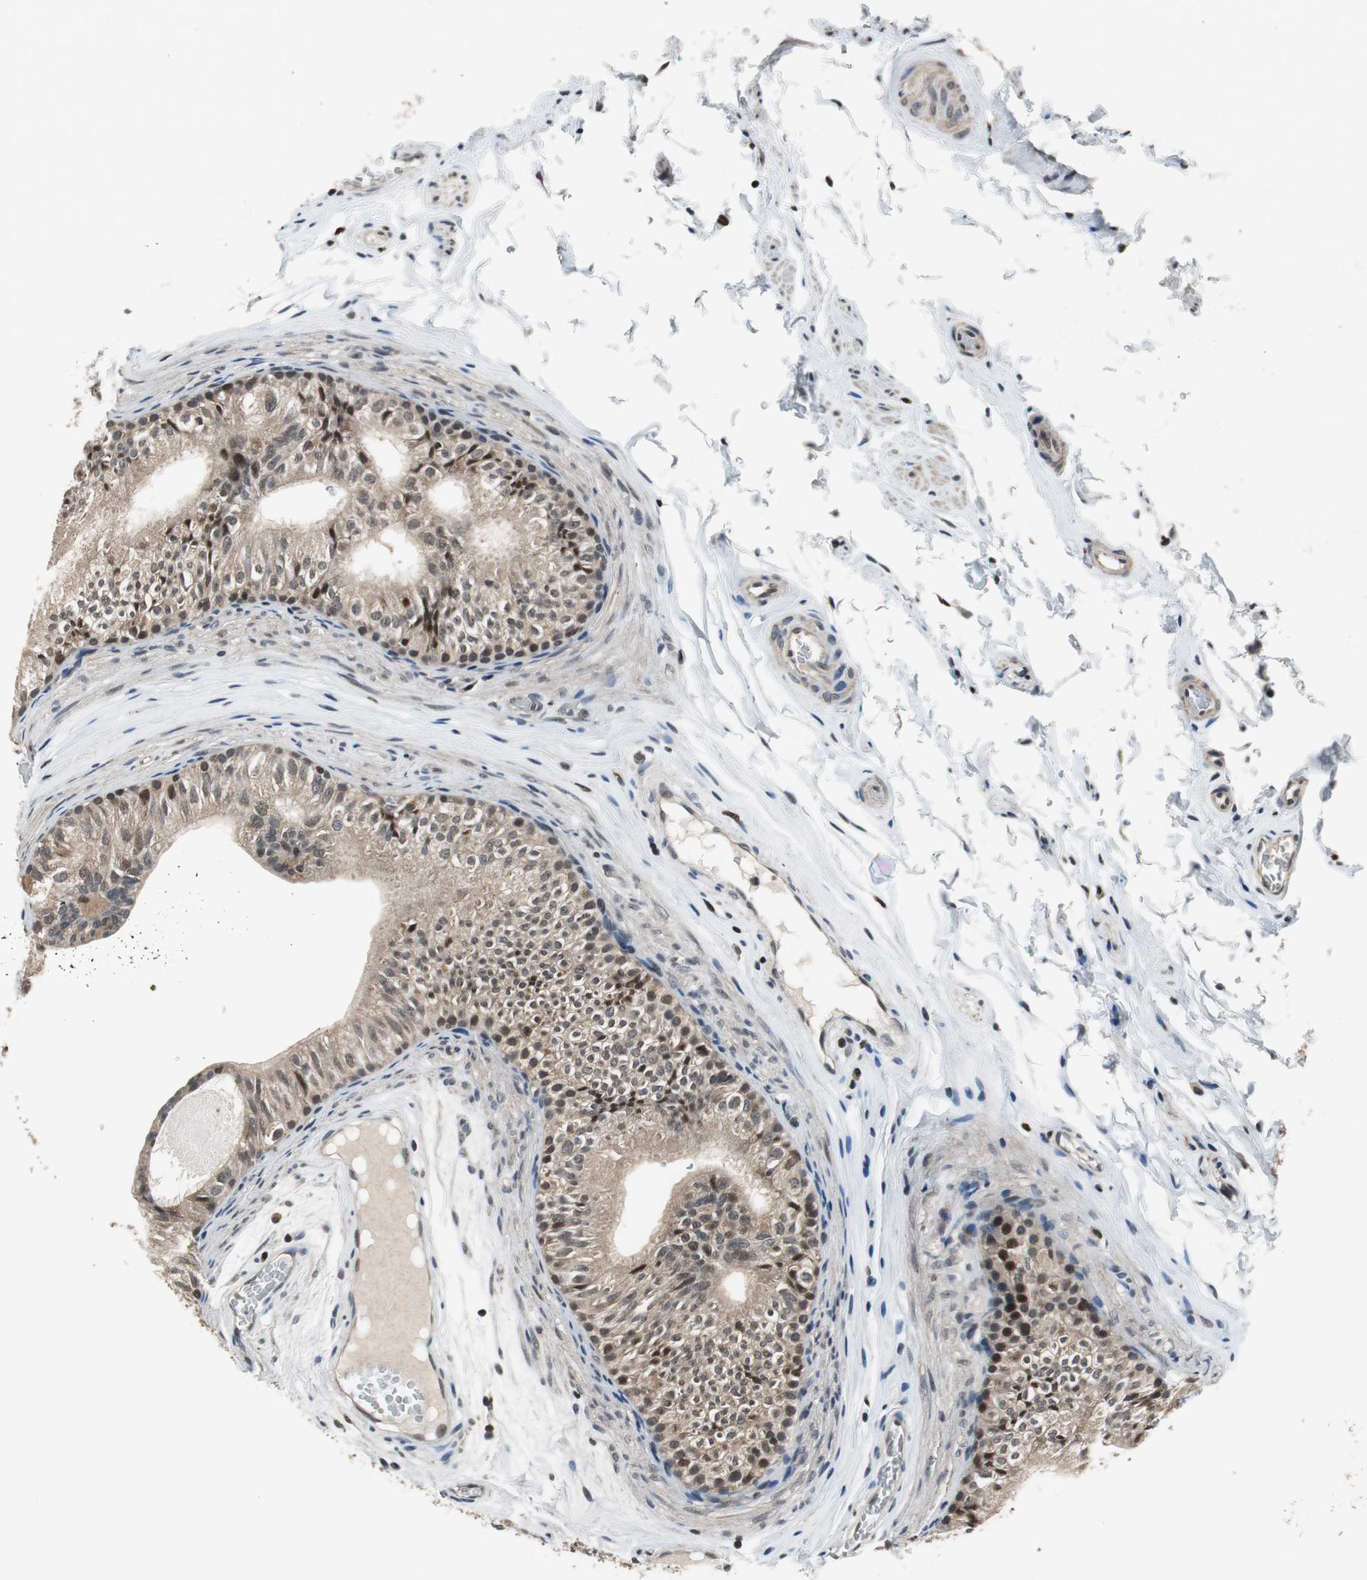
{"staining": {"intensity": "weak", "quantity": ">75%", "location": "cytoplasmic/membranous,nuclear"}, "tissue": "epididymis", "cell_type": "Glandular cells", "image_type": "normal", "snomed": [{"axis": "morphology", "description": "Normal tissue, NOS"}, {"axis": "topography", "description": "Testis"}, {"axis": "topography", "description": "Epididymis"}], "caption": "A low amount of weak cytoplasmic/membranous,nuclear positivity is seen in approximately >75% of glandular cells in normal epididymis.", "gene": "MAFB", "patient": {"sex": "male", "age": 36}}